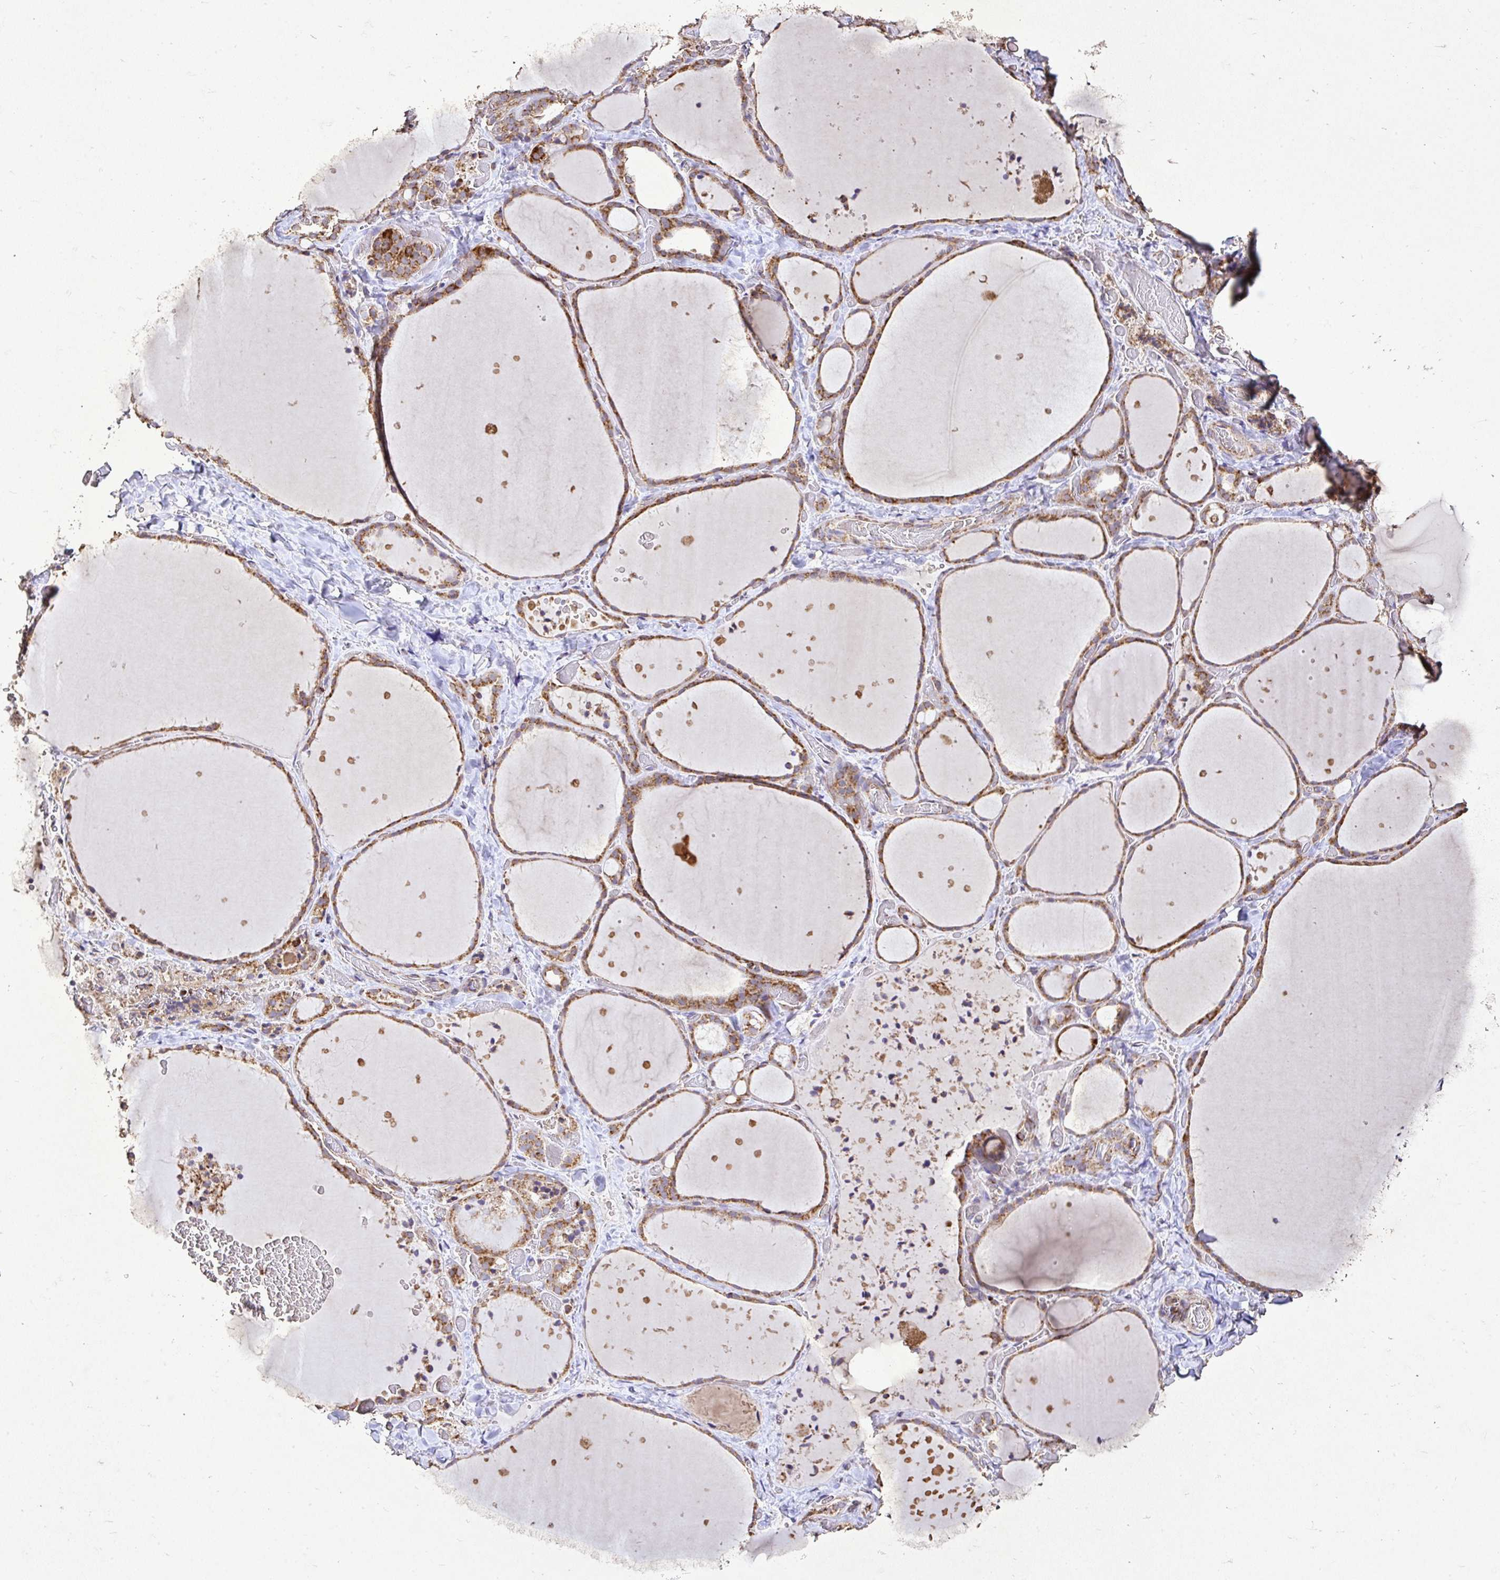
{"staining": {"intensity": "moderate", "quantity": ">75%", "location": "cytoplasmic/membranous"}, "tissue": "thyroid gland", "cell_type": "Glandular cells", "image_type": "normal", "snomed": [{"axis": "morphology", "description": "Normal tissue, NOS"}, {"axis": "topography", "description": "Thyroid gland"}], "caption": "This histopathology image exhibits IHC staining of benign human thyroid gland, with medium moderate cytoplasmic/membranous expression in approximately >75% of glandular cells.", "gene": "AGK", "patient": {"sex": "female", "age": 36}}